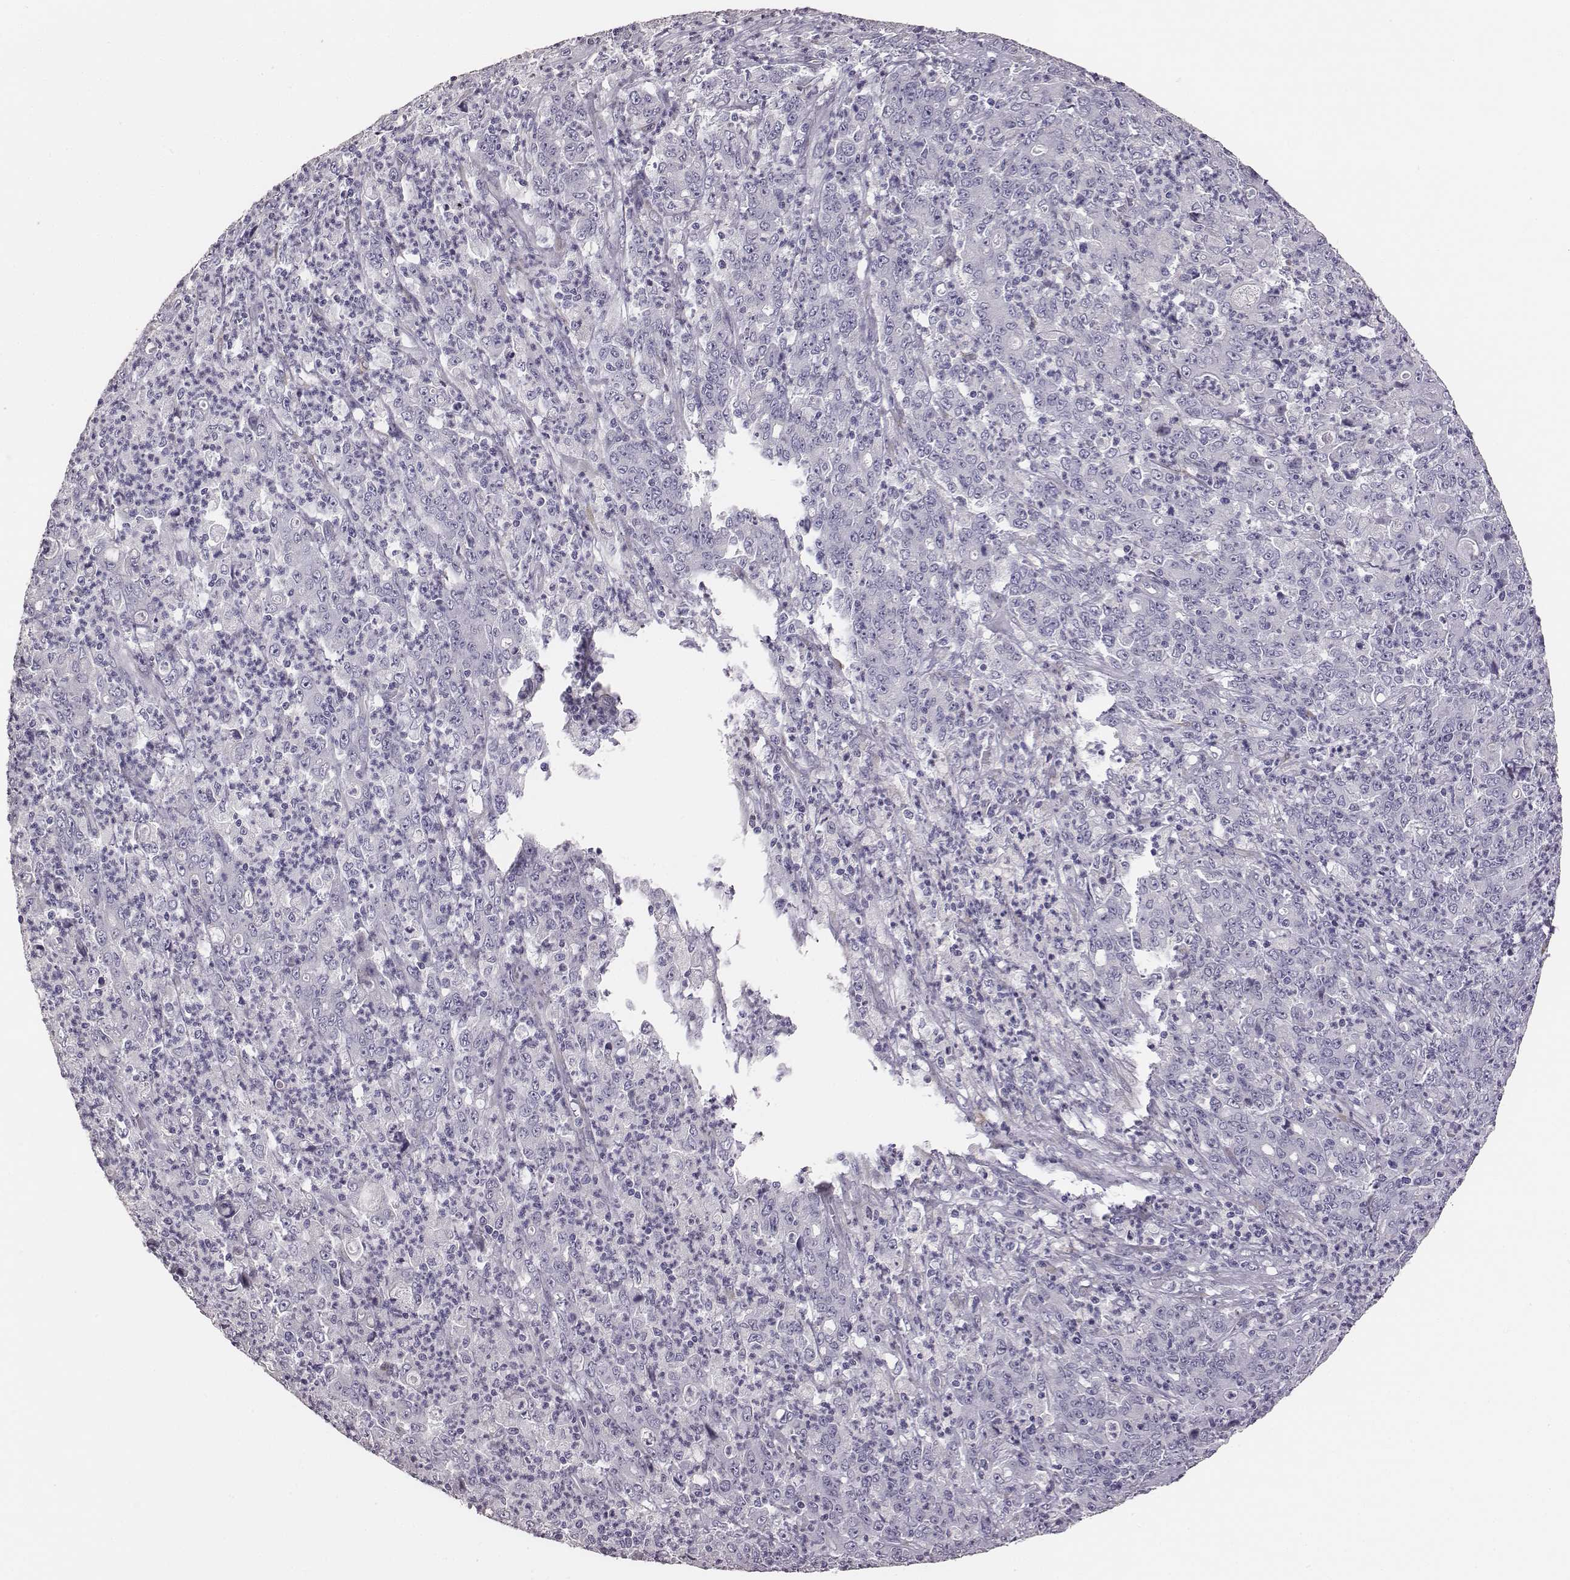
{"staining": {"intensity": "negative", "quantity": "none", "location": "none"}, "tissue": "stomach cancer", "cell_type": "Tumor cells", "image_type": "cancer", "snomed": [{"axis": "morphology", "description": "Adenocarcinoma, NOS"}, {"axis": "topography", "description": "Stomach, lower"}], "caption": "Adenocarcinoma (stomach) stained for a protein using immunohistochemistry demonstrates no expression tumor cells.", "gene": "GUCA1A", "patient": {"sex": "female", "age": 71}}